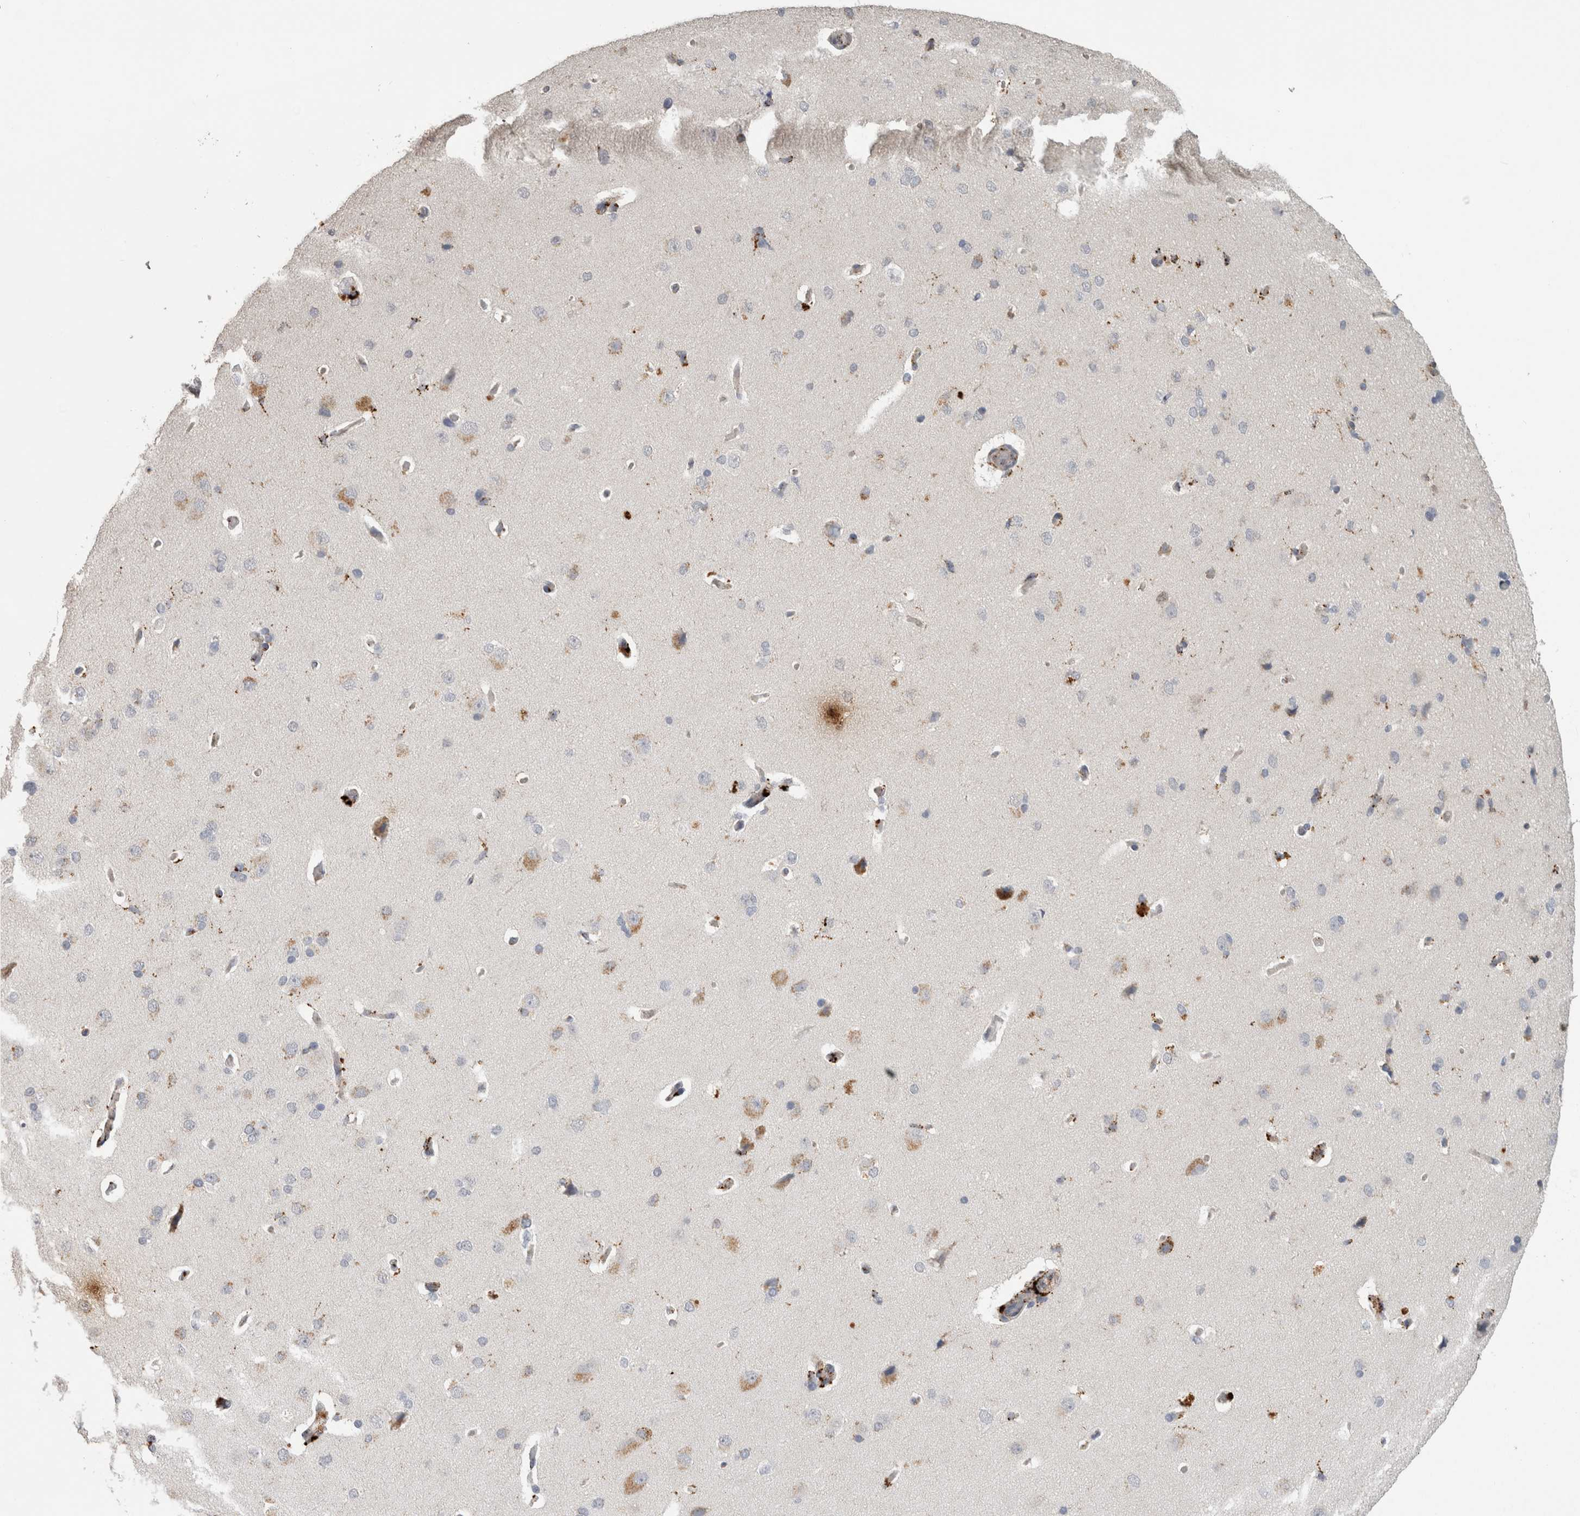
{"staining": {"intensity": "negative", "quantity": "none", "location": "none"}, "tissue": "cerebral cortex", "cell_type": "Endothelial cells", "image_type": "normal", "snomed": [{"axis": "morphology", "description": "Normal tissue, NOS"}, {"axis": "topography", "description": "Cerebral cortex"}], "caption": "Protein analysis of benign cerebral cortex reveals no significant expression in endothelial cells. (IHC, brightfield microscopy, high magnification).", "gene": "CTSZ", "patient": {"sex": "male", "age": 62}}